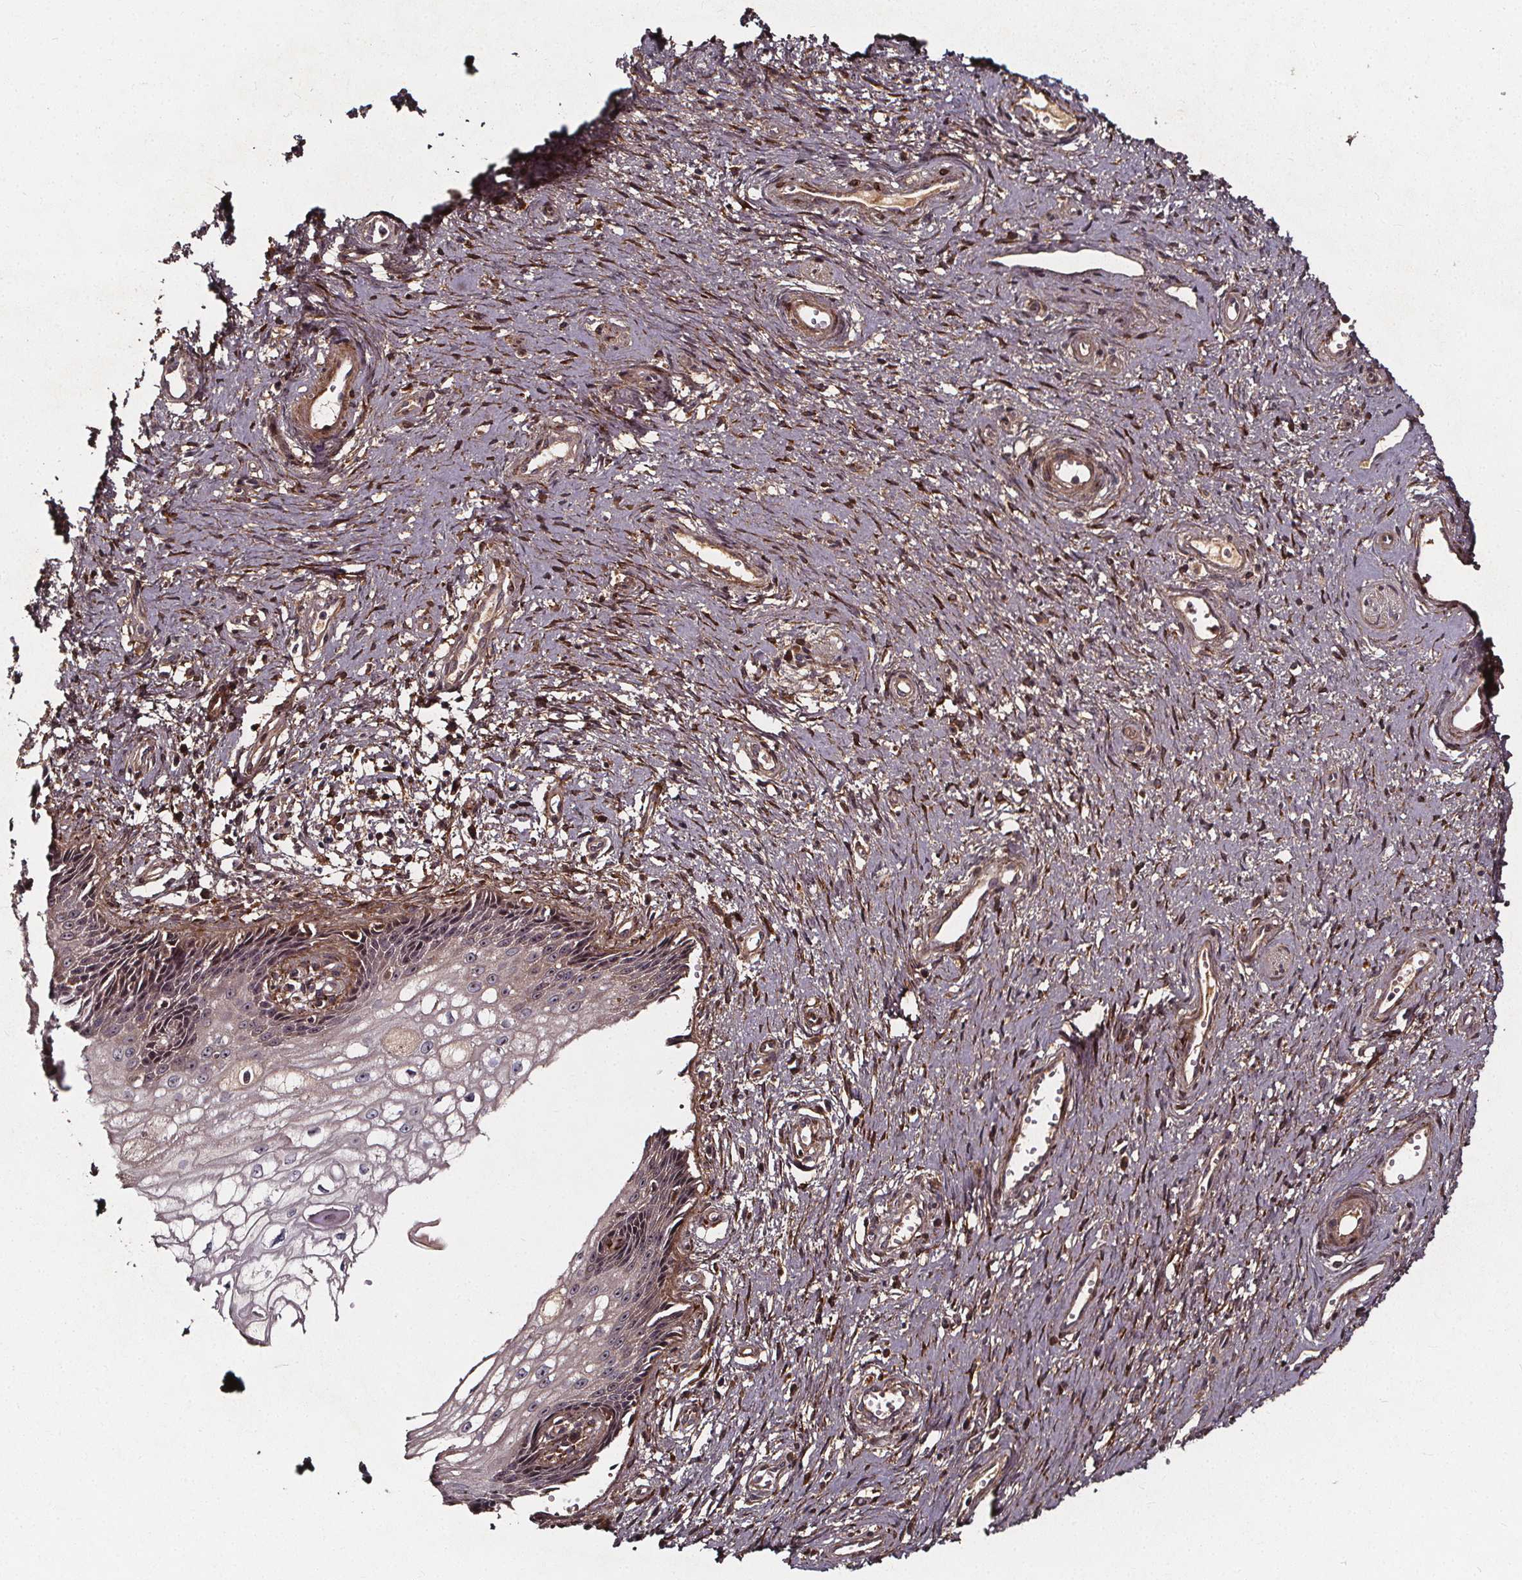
{"staining": {"intensity": "negative", "quantity": "none", "location": "none"}, "tissue": "cervical cancer", "cell_type": "Tumor cells", "image_type": "cancer", "snomed": [{"axis": "morphology", "description": "Squamous cell carcinoma, NOS"}, {"axis": "topography", "description": "Cervix"}], "caption": "This is a histopathology image of immunohistochemistry (IHC) staining of cervical squamous cell carcinoma, which shows no positivity in tumor cells.", "gene": "AEBP1", "patient": {"sex": "female", "age": 30}}